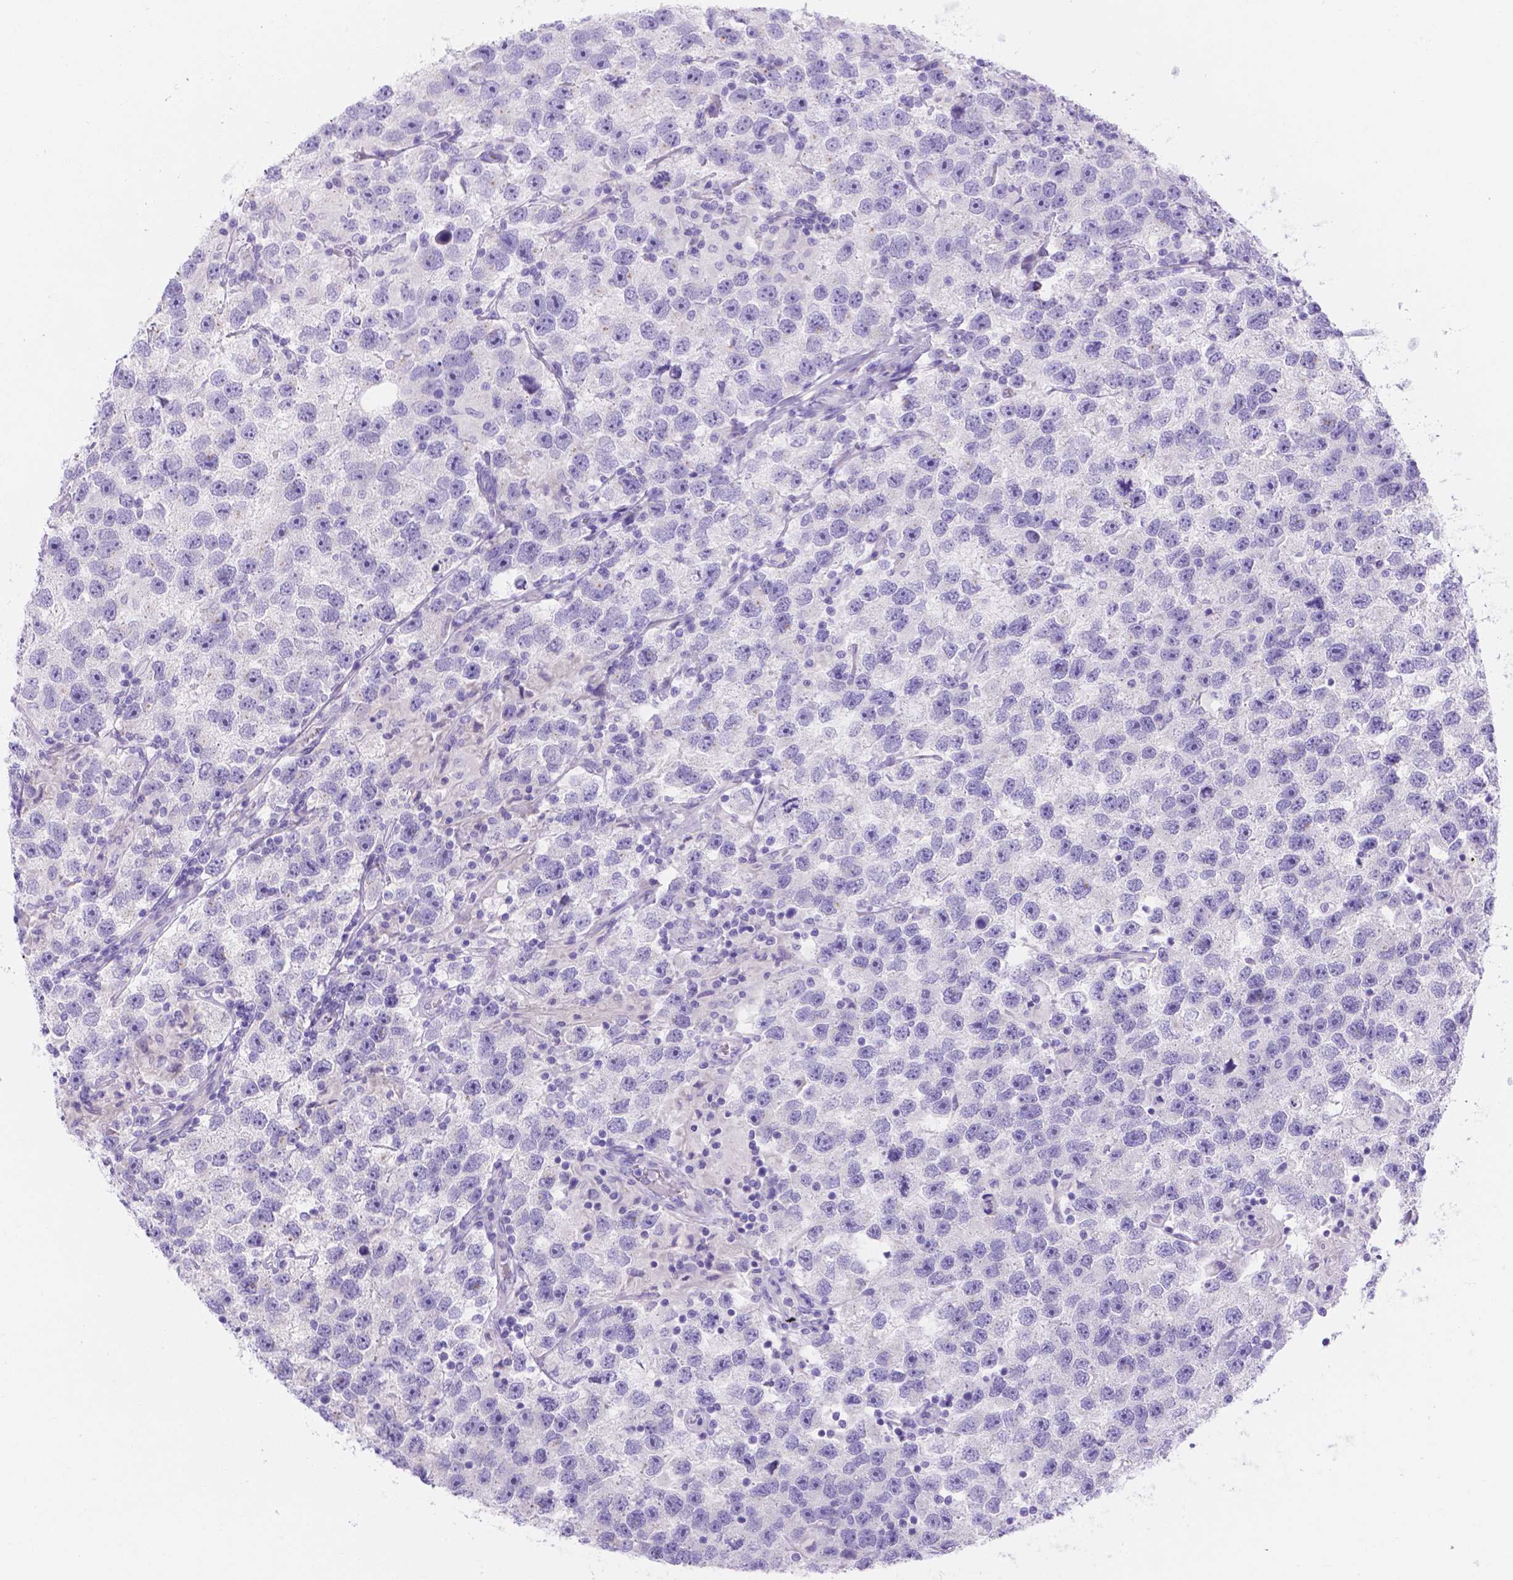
{"staining": {"intensity": "negative", "quantity": "none", "location": "none"}, "tissue": "testis cancer", "cell_type": "Tumor cells", "image_type": "cancer", "snomed": [{"axis": "morphology", "description": "Seminoma, NOS"}, {"axis": "topography", "description": "Testis"}], "caption": "Histopathology image shows no protein positivity in tumor cells of testis cancer tissue.", "gene": "MLN", "patient": {"sex": "male", "age": 26}}